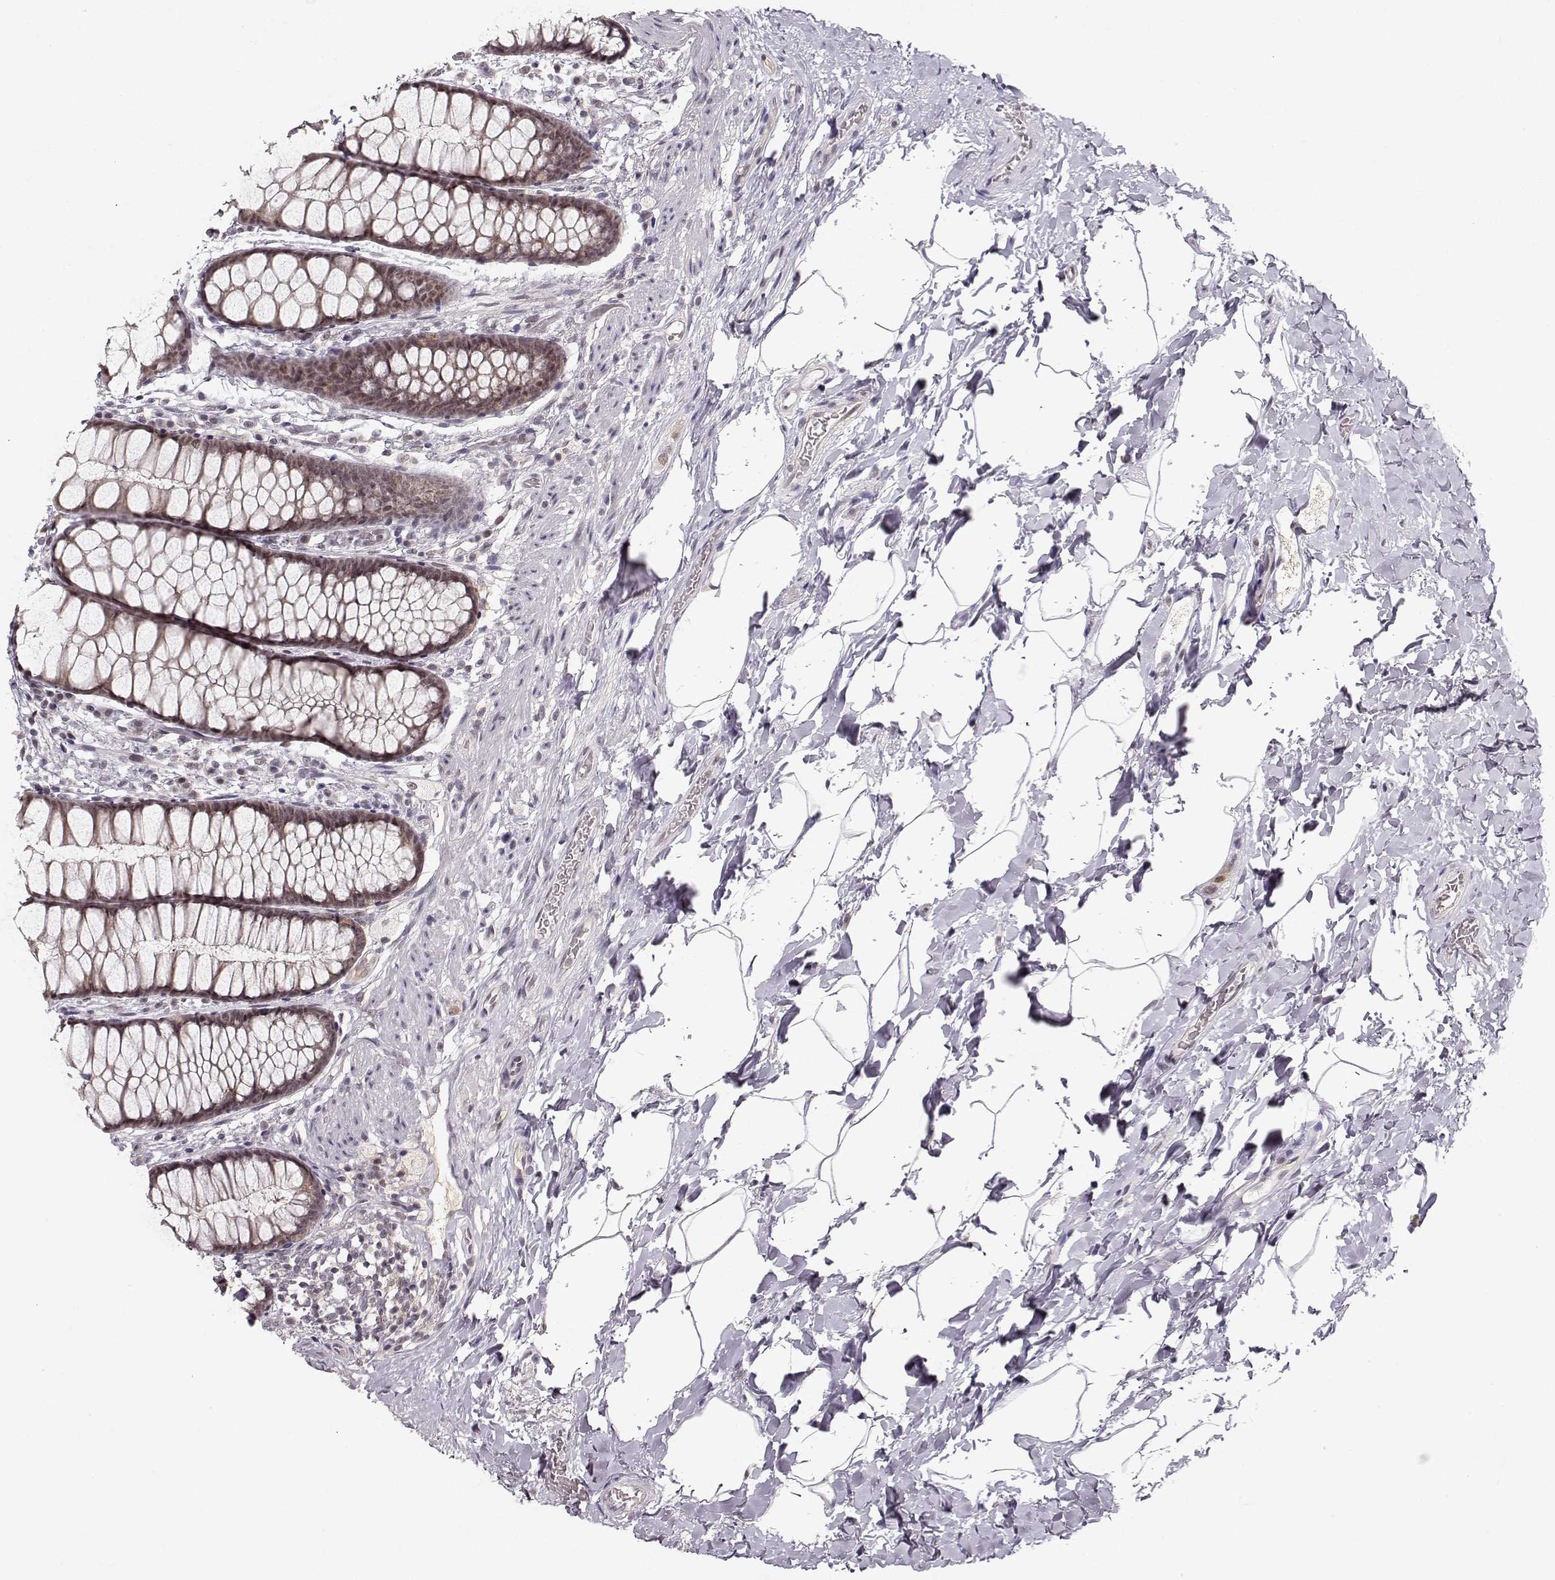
{"staining": {"intensity": "weak", "quantity": "25%-75%", "location": "nuclear"}, "tissue": "rectum", "cell_type": "Glandular cells", "image_type": "normal", "snomed": [{"axis": "morphology", "description": "Normal tissue, NOS"}, {"axis": "topography", "description": "Rectum"}], "caption": "Immunohistochemical staining of benign rectum shows weak nuclear protein staining in approximately 25%-75% of glandular cells. (DAB IHC, brown staining for protein, blue staining for nuclei).", "gene": "CSNK2A1", "patient": {"sex": "female", "age": 62}}